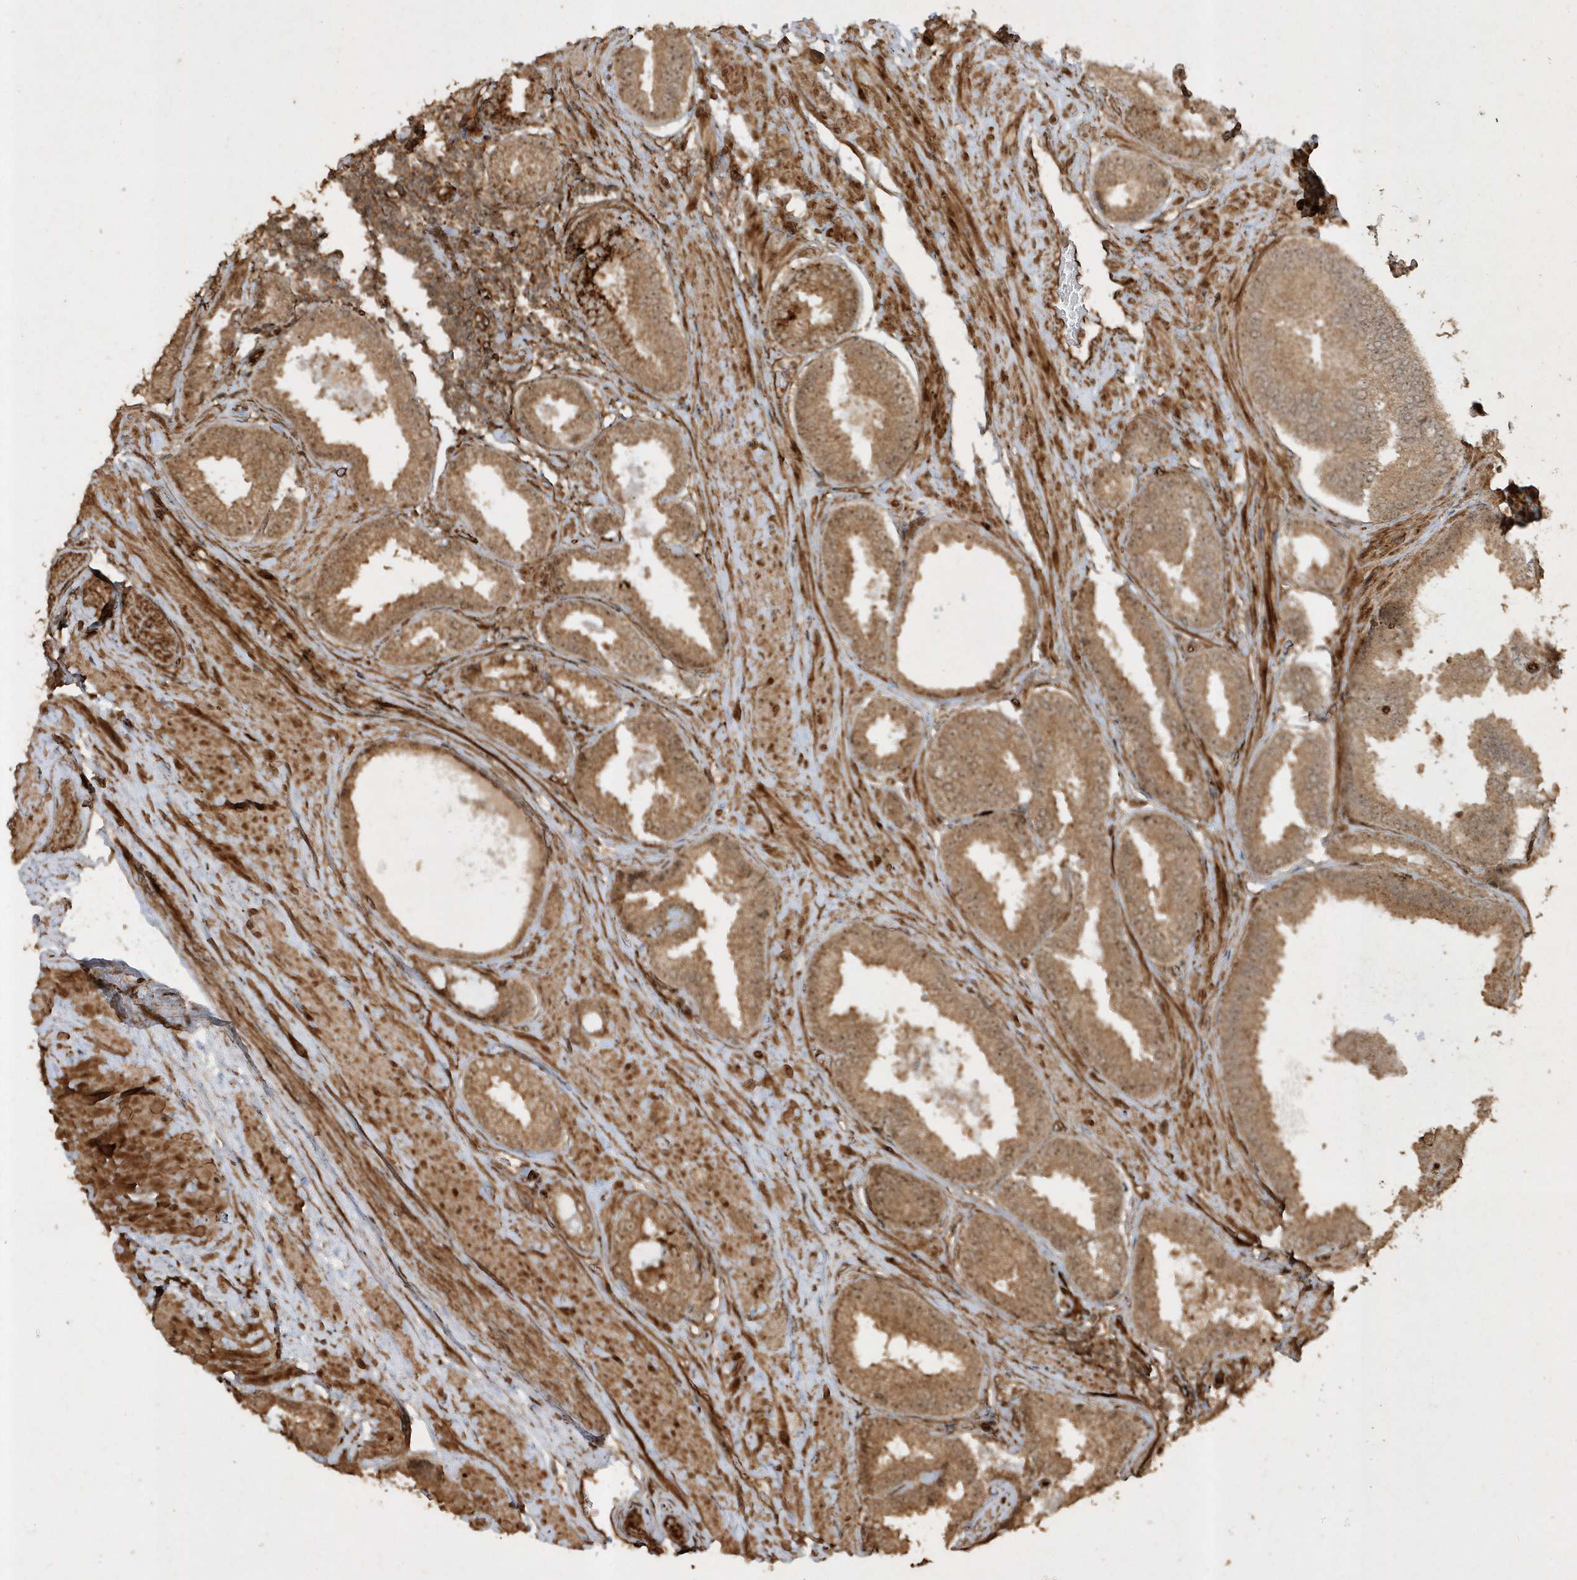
{"staining": {"intensity": "moderate", "quantity": ">75%", "location": "cytoplasmic/membranous"}, "tissue": "prostate cancer", "cell_type": "Tumor cells", "image_type": "cancer", "snomed": [{"axis": "morphology", "description": "Normal tissue, NOS"}, {"axis": "morphology", "description": "Adenocarcinoma, Low grade"}, {"axis": "topography", "description": "Prostate"}, {"axis": "topography", "description": "Peripheral nerve tissue"}], "caption": "This is a micrograph of immunohistochemistry (IHC) staining of prostate cancer (adenocarcinoma (low-grade)), which shows moderate staining in the cytoplasmic/membranous of tumor cells.", "gene": "AVPI1", "patient": {"sex": "male", "age": 71}}